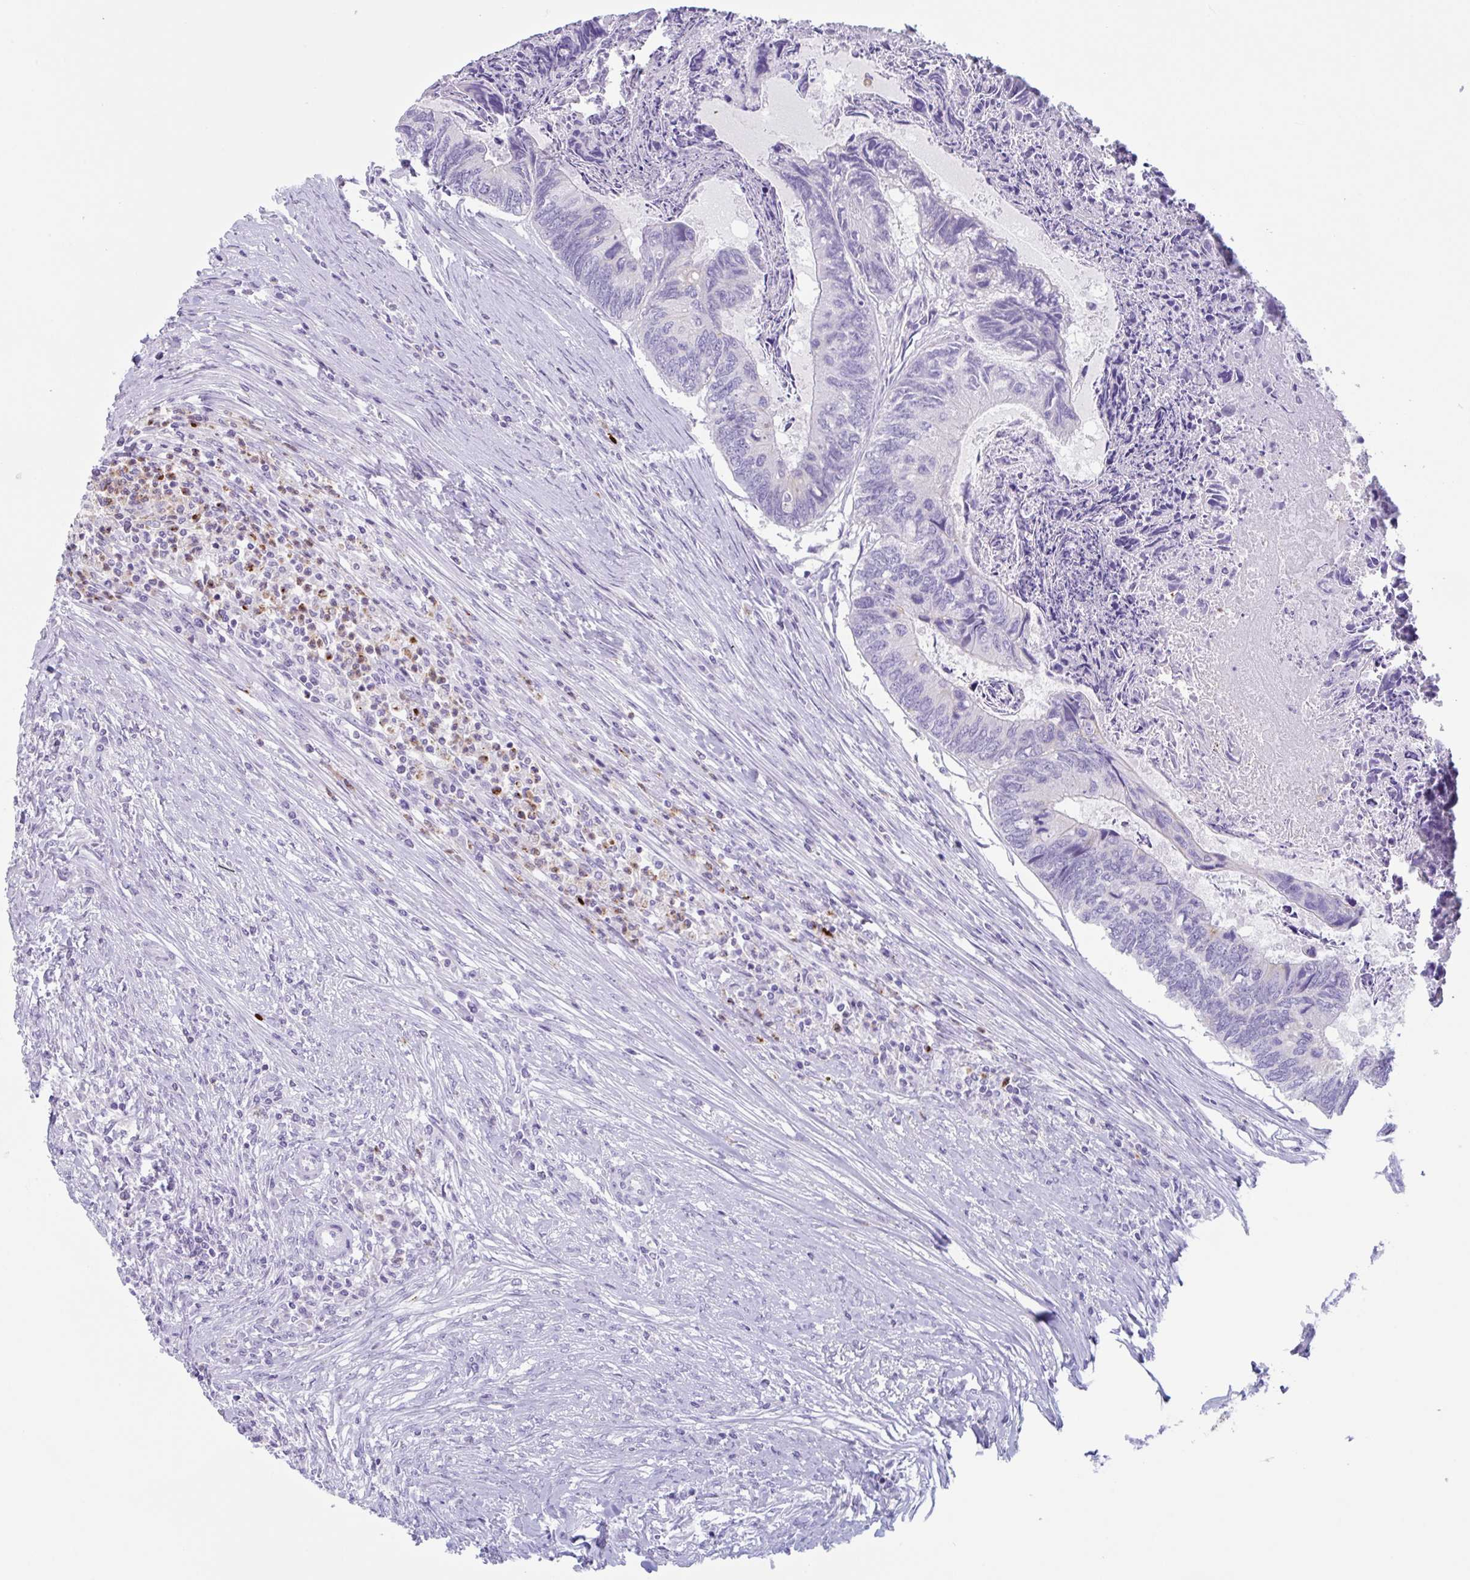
{"staining": {"intensity": "negative", "quantity": "none", "location": "none"}, "tissue": "colorectal cancer", "cell_type": "Tumor cells", "image_type": "cancer", "snomed": [{"axis": "morphology", "description": "Adenocarcinoma, NOS"}, {"axis": "topography", "description": "Colon"}], "caption": "This is an IHC image of human colorectal adenocarcinoma. There is no staining in tumor cells.", "gene": "DTWD2", "patient": {"sex": "female", "age": 67}}